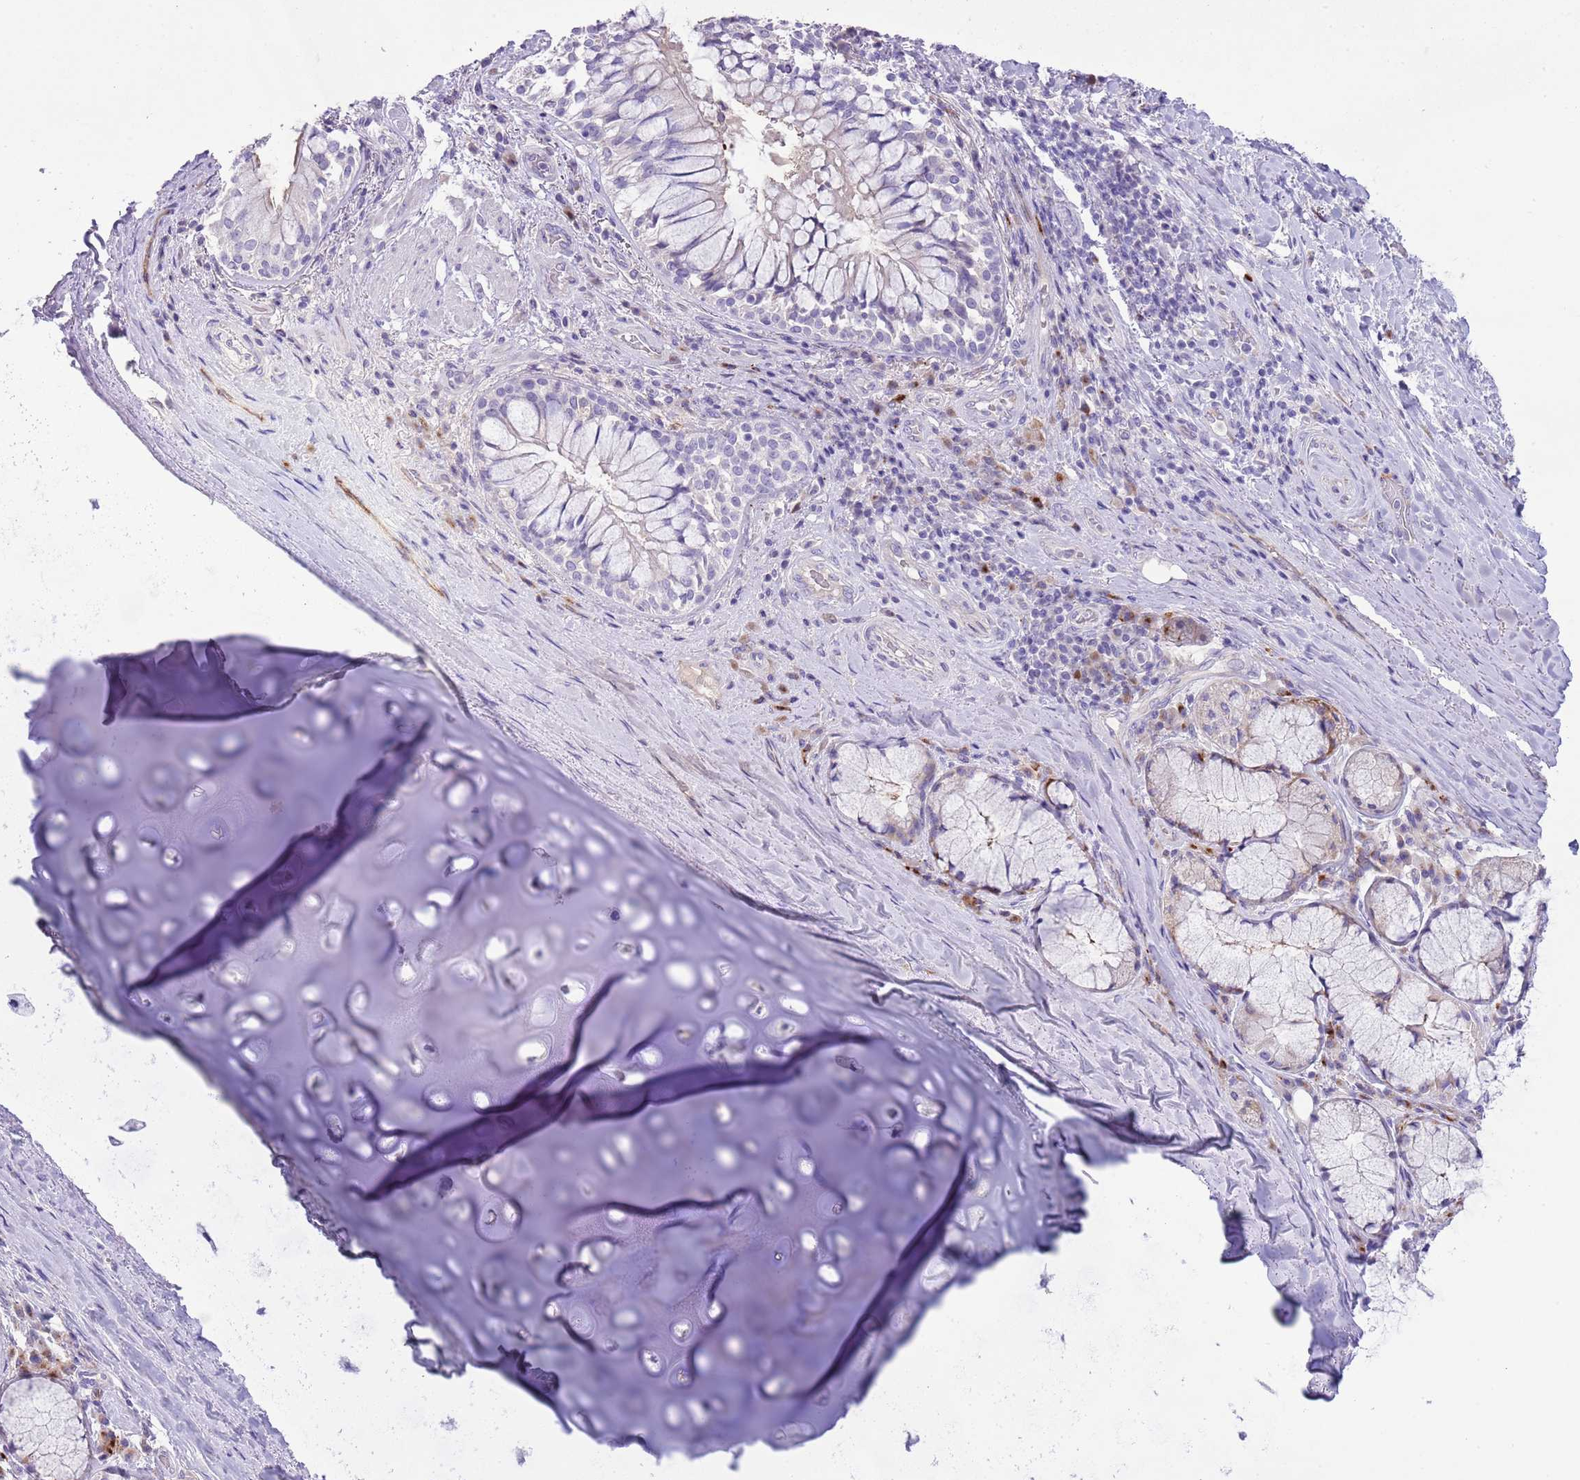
{"staining": {"intensity": "negative", "quantity": "none", "location": "none"}, "tissue": "adipose tissue", "cell_type": "Adipocytes", "image_type": "normal", "snomed": [{"axis": "morphology", "description": "Normal tissue, NOS"}, {"axis": "morphology", "description": "Squamous cell carcinoma, NOS"}, {"axis": "topography", "description": "Bronchus"}, {"axis": "topography", "description": "Lung"}], "caption": "DAB (3,3'-diaminobenzidine) immunohistochemical staining of unremarkable adipose tissue shows no significant staining in adipocytes. Brightfield microscopy of IHC stained with DAB (3,3'-diaminobenzidine) (brown) and hematoxylin (blue), captured at high magnification.", "gene": "CLEC2A", "patient": {"sex": "male", "age": 64}}